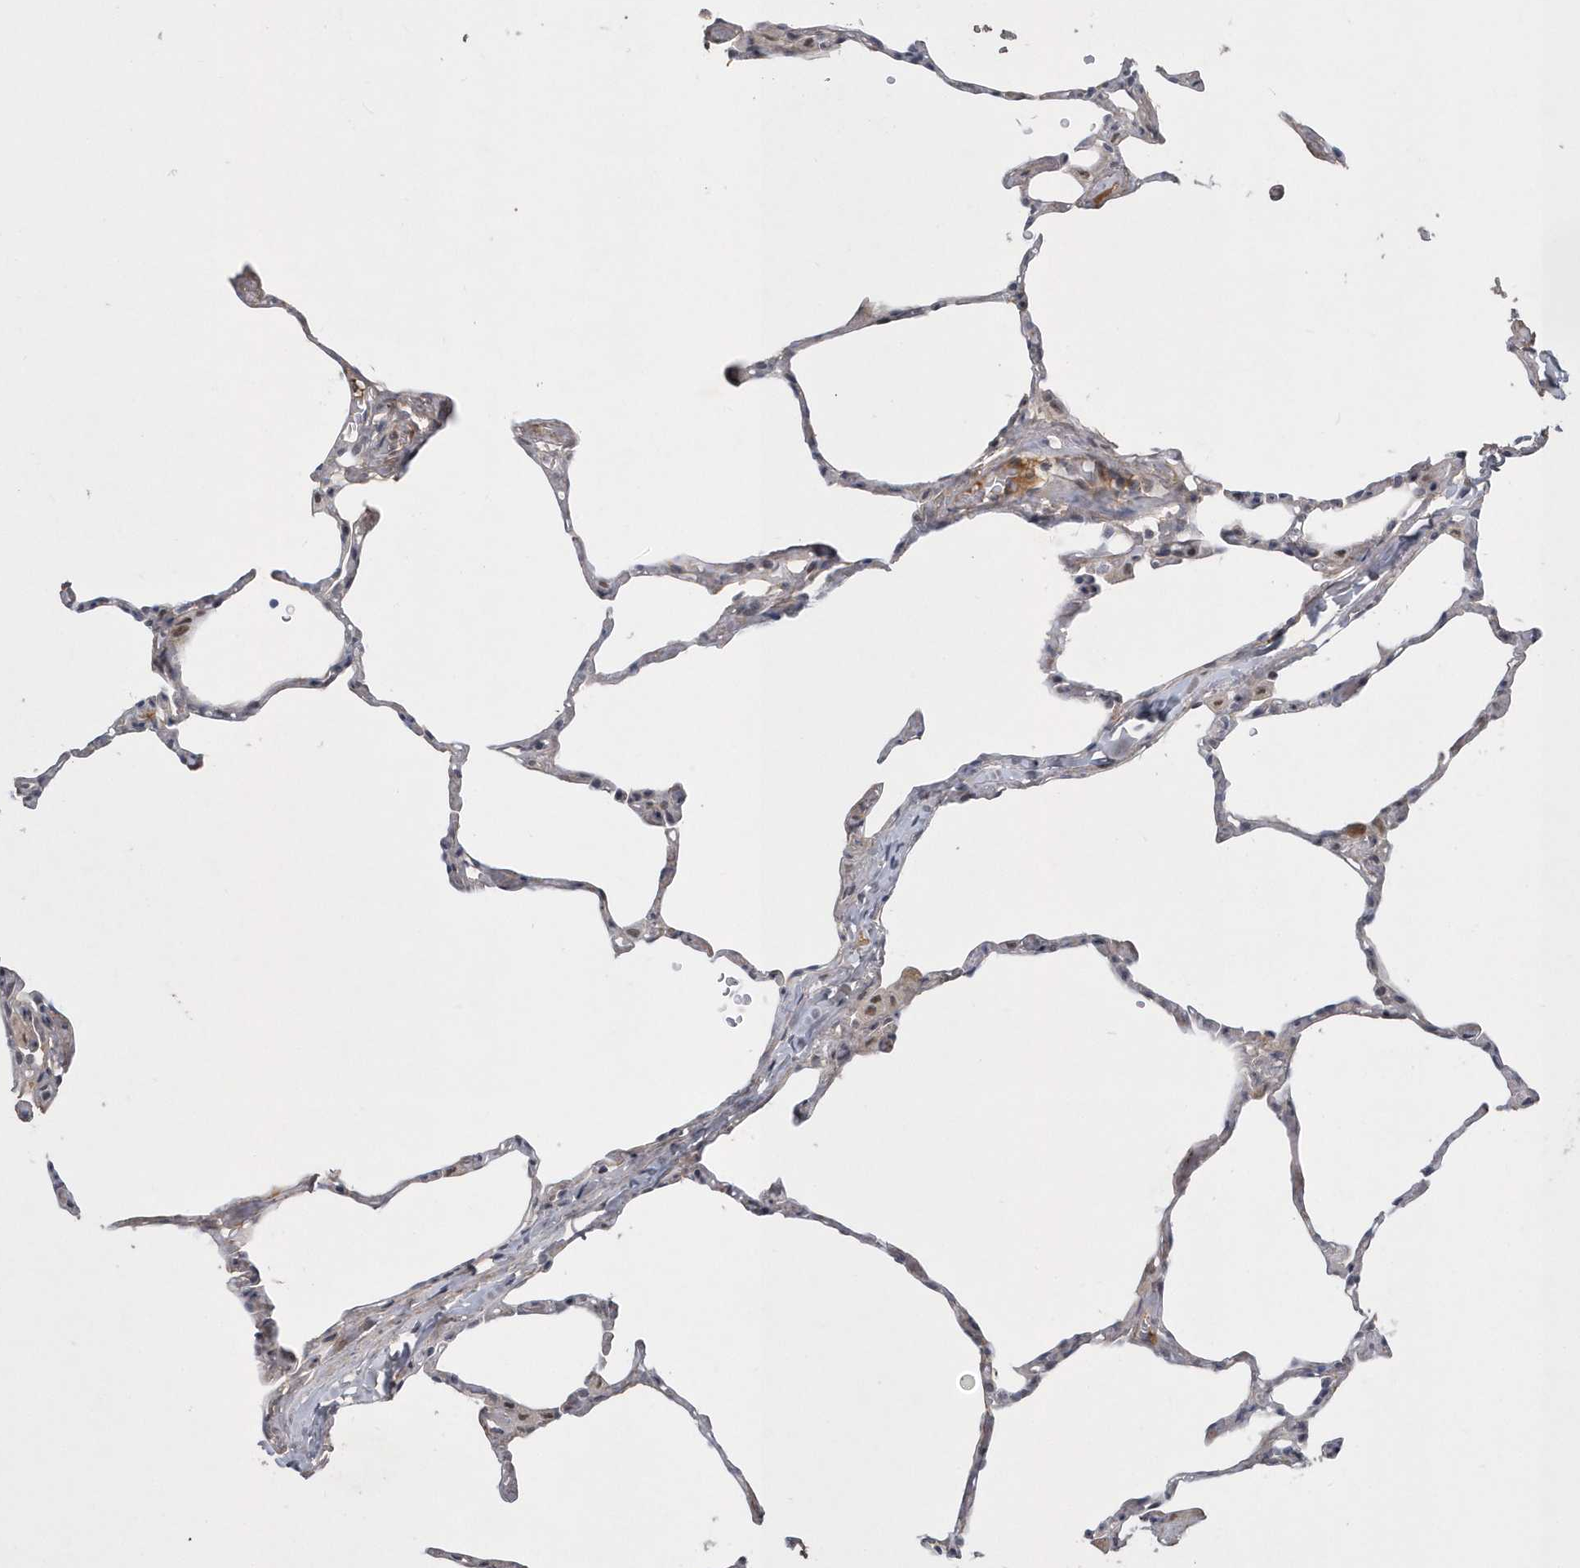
{"staining": {"intensity": "weak", "quantity": "<25%", "location": "nuclear"}, "tissue": "lung", "cell_type": "Alveolar cells", "image_type": "normal", "snomed": [{"axis": "morphology", "description": "Normal tissue, NOS"}, {"axis": "topography", "description": "Lung"}], "caption": "Immunohistochemistry (IHC) of normal human lung exhibits no expression in alveolar cells. (DAB immunohistochemistry visualized using brightfield microscopy, high magnification).", "gene": "FAM217A", "patient": {"sex": "male", "age": 65}}